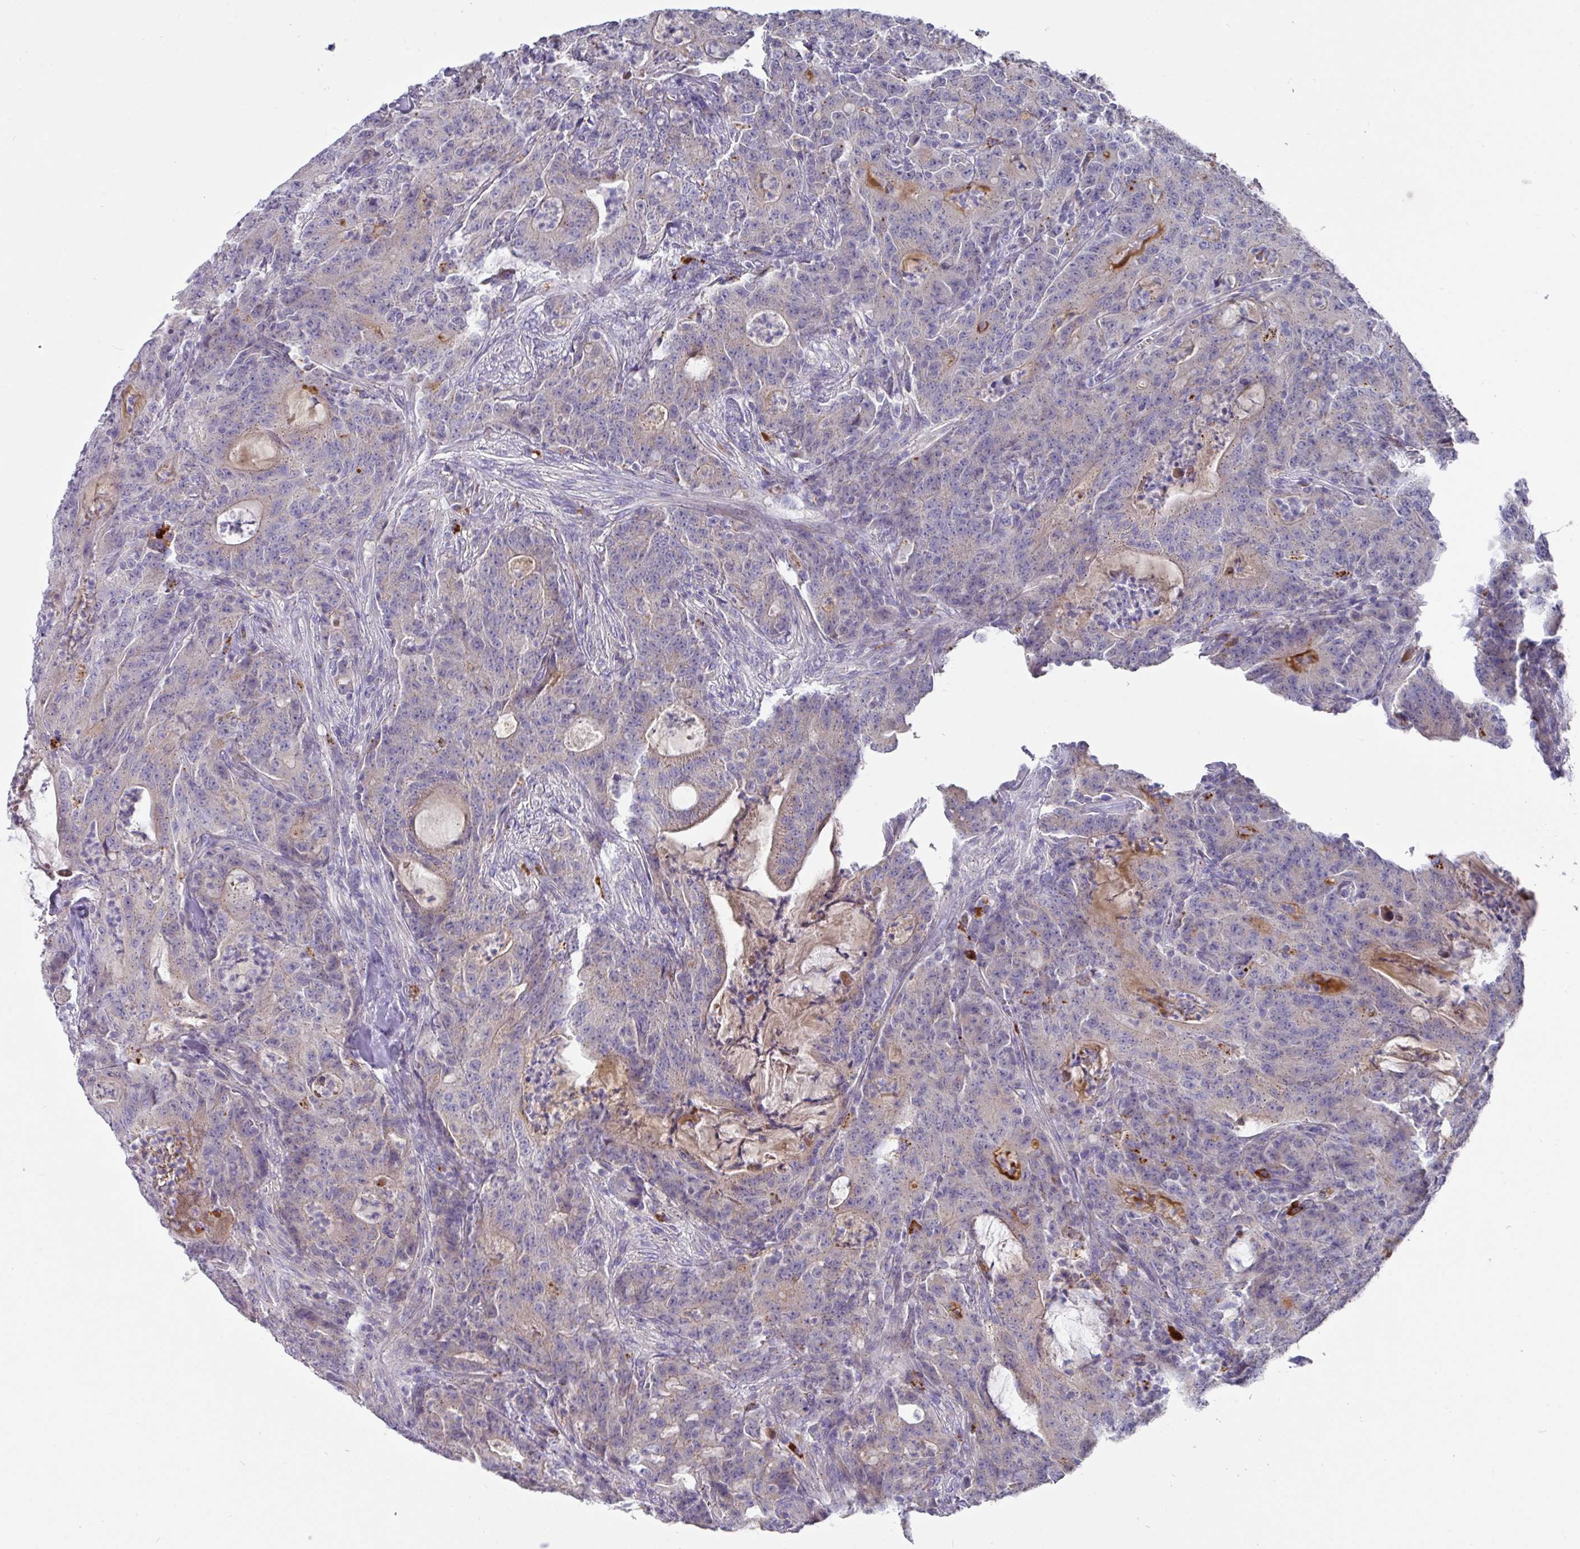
{"staining": {"intensity": "negative", "quantity": "none", "location": "none"}, "tissue": "colorectal cancer", "cell_type": "Tumor cells", "image_type": "cancer", "snomed": [{"axis": "morphology", "description": "Adenocarcinoma, NOS"}, {"axis": "topography", "description": "Colon"}], "caption": "High power microscopy histopathology image of an IHC photomicrograph of colorectal adenocarcinoma, revealing no significant positivity in tumor cells. (Stains: DAB (3,3'-diaminobenzidine) immunohistochemistry with hematoxylin counter stain, Microscopy: brightfield microscopy at high magnification).", "gene": "IL4R", "patient": {"sex": "male", "age": 83}}